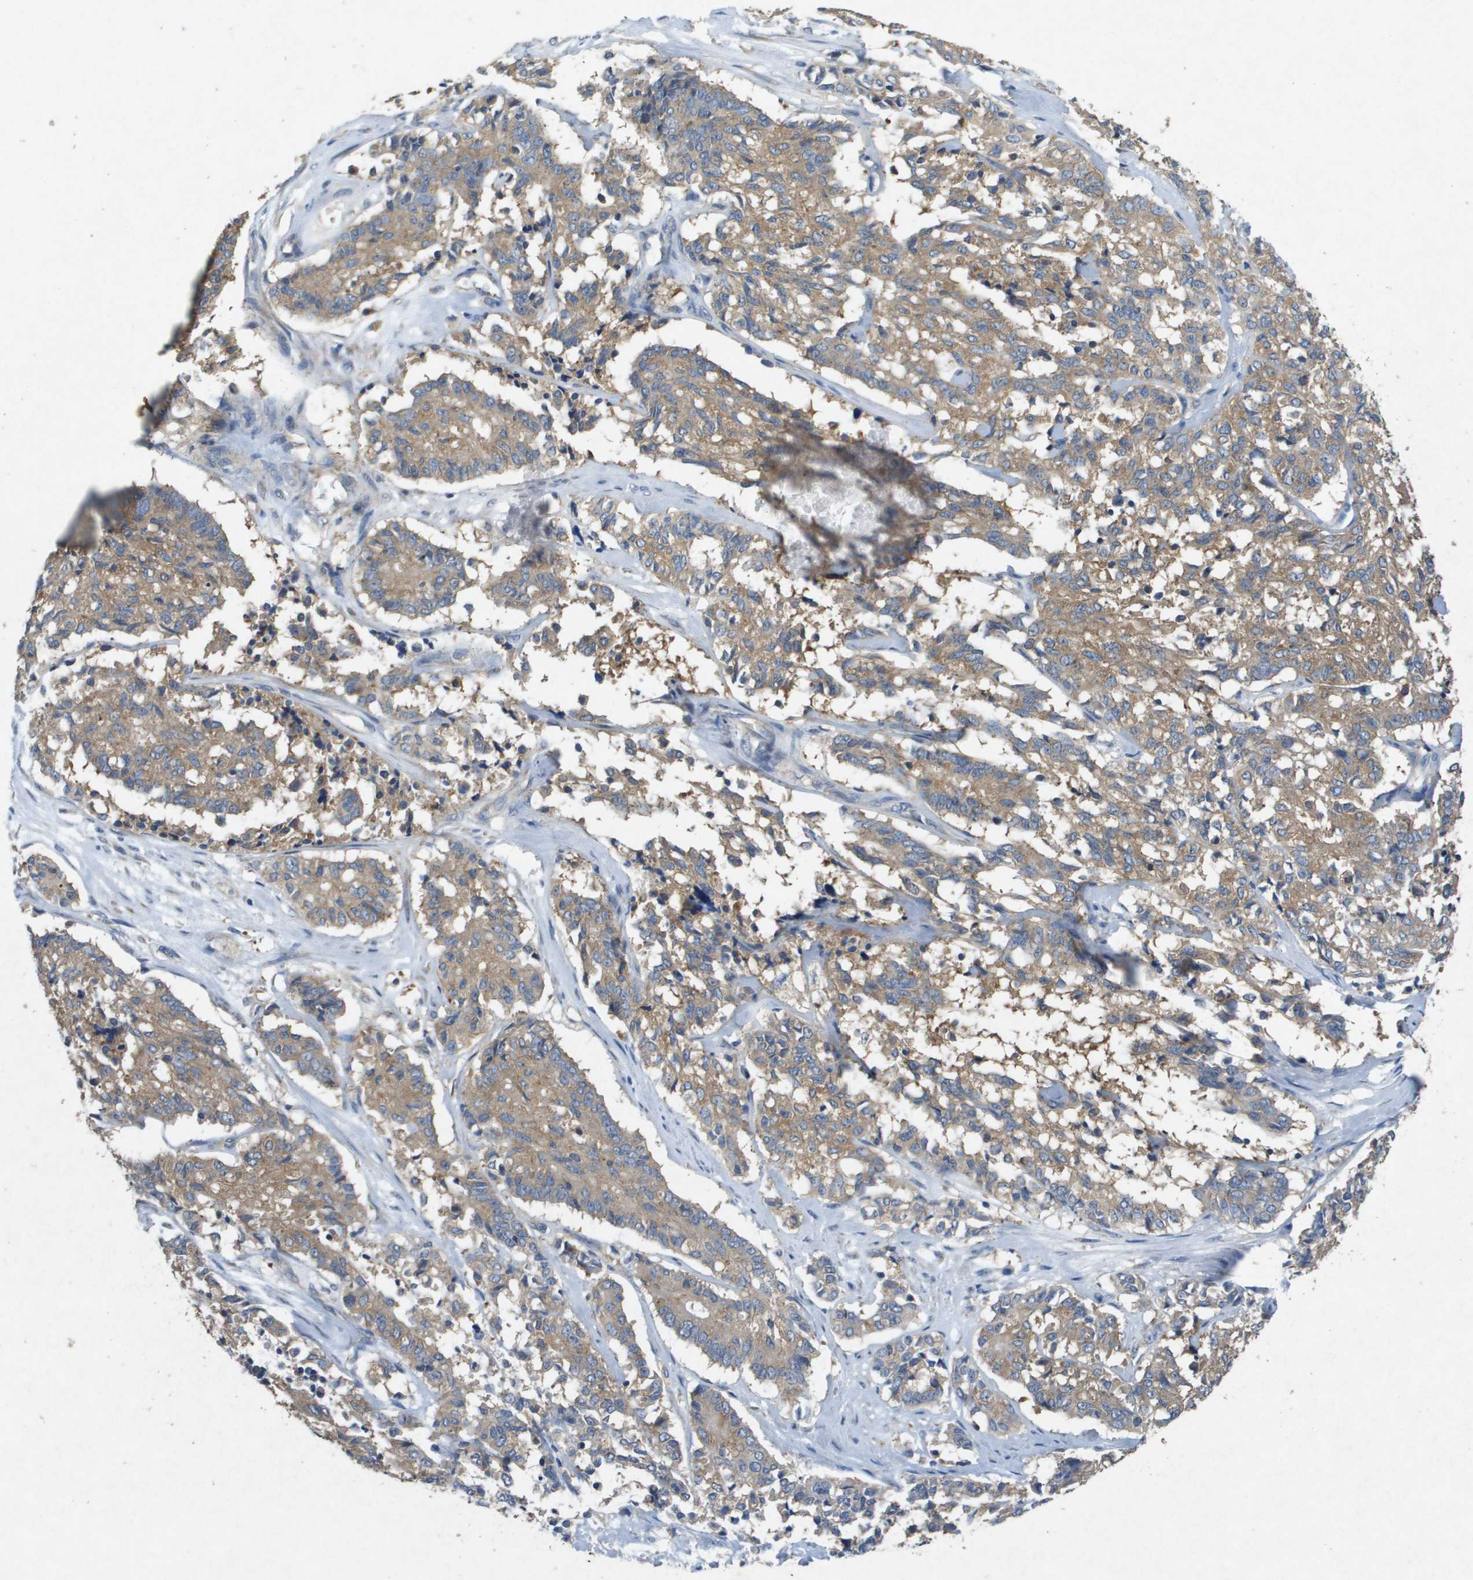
{"staining": {"intensity": "moderate", "quantity": ">75%", "location": "cytoplasmic/membranous"}, "tissue": "cervical cancer", "cell_type": "Tumor cells", "image_type": "cancer", "snomed": [{"axis": "morphology", "description": "Squamous cell carcinoma, NOS"}, {"axis": "topography", "description": "Cervix"}], "caption": "Cervical cancer tissue reveals moderate cytoplasmic/membranous expression in approximately >75% of tumor cells", "gene": "PTPRT", "patient": {"sex": "female", "age": 35}}